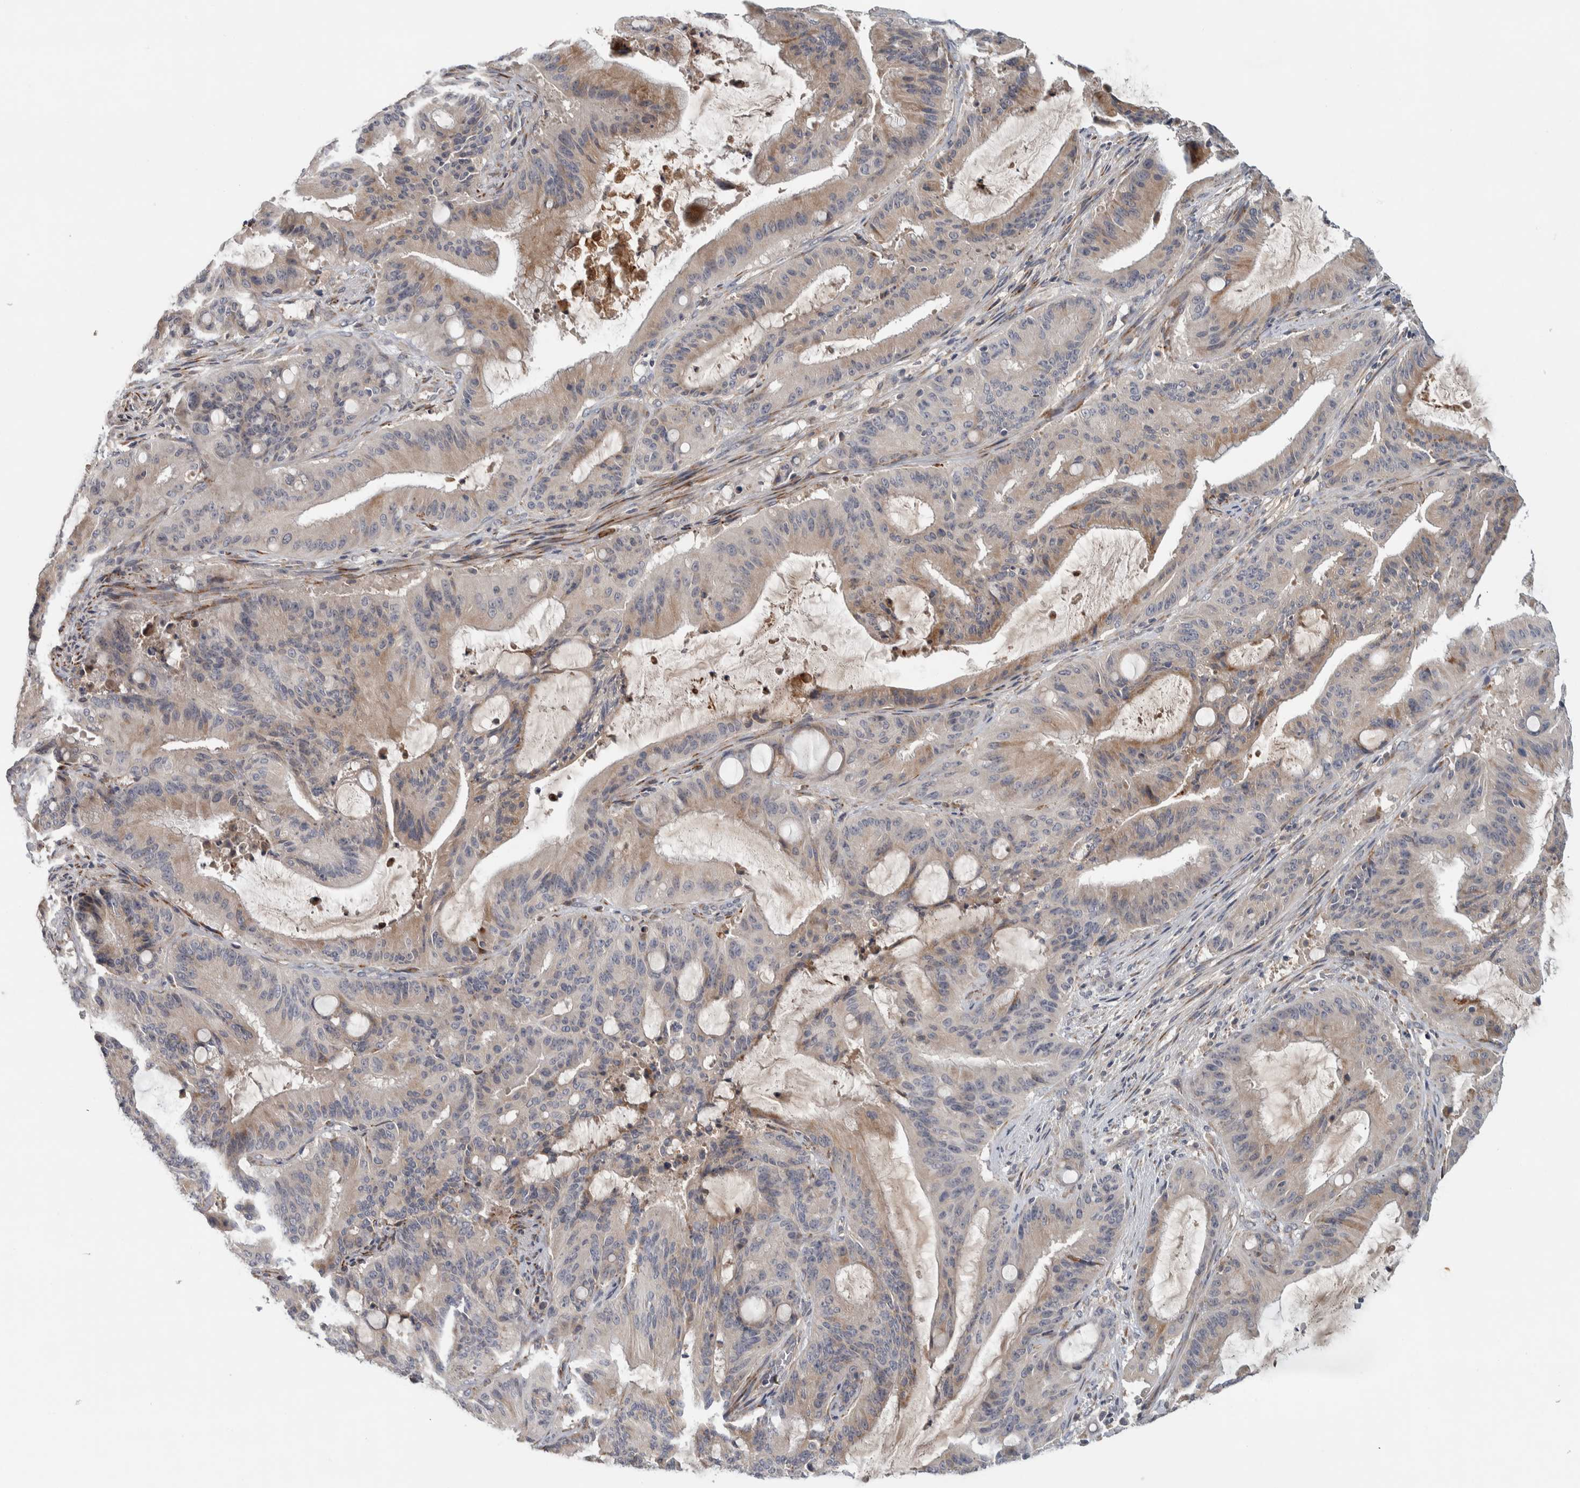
{"staining": {"intensity": "weak", "quantity": "25%-75%", "location": "cytoplasmic/membranous"}, "tissue": "liver cancer", "cell_type": "Tumor cells", "image_type": "cancer", "snomed": [{"axis": "morphology", "description": "Normal tissue, NOS"}, {"axis": "morphology", "description": "Cholangiocarcinoma"}, {"axis": "topography", "description": "Liver"}, {"axis": "topography", "description": "Peripheral nerve tissue"}], "caption": "The immunohistochemical stain labels weak cytoplasmic/membranous positivity in tumor cells of liver cancer tissue.", "gene": "ADPRM", "patient": {"sex": "female", "age": 73}}